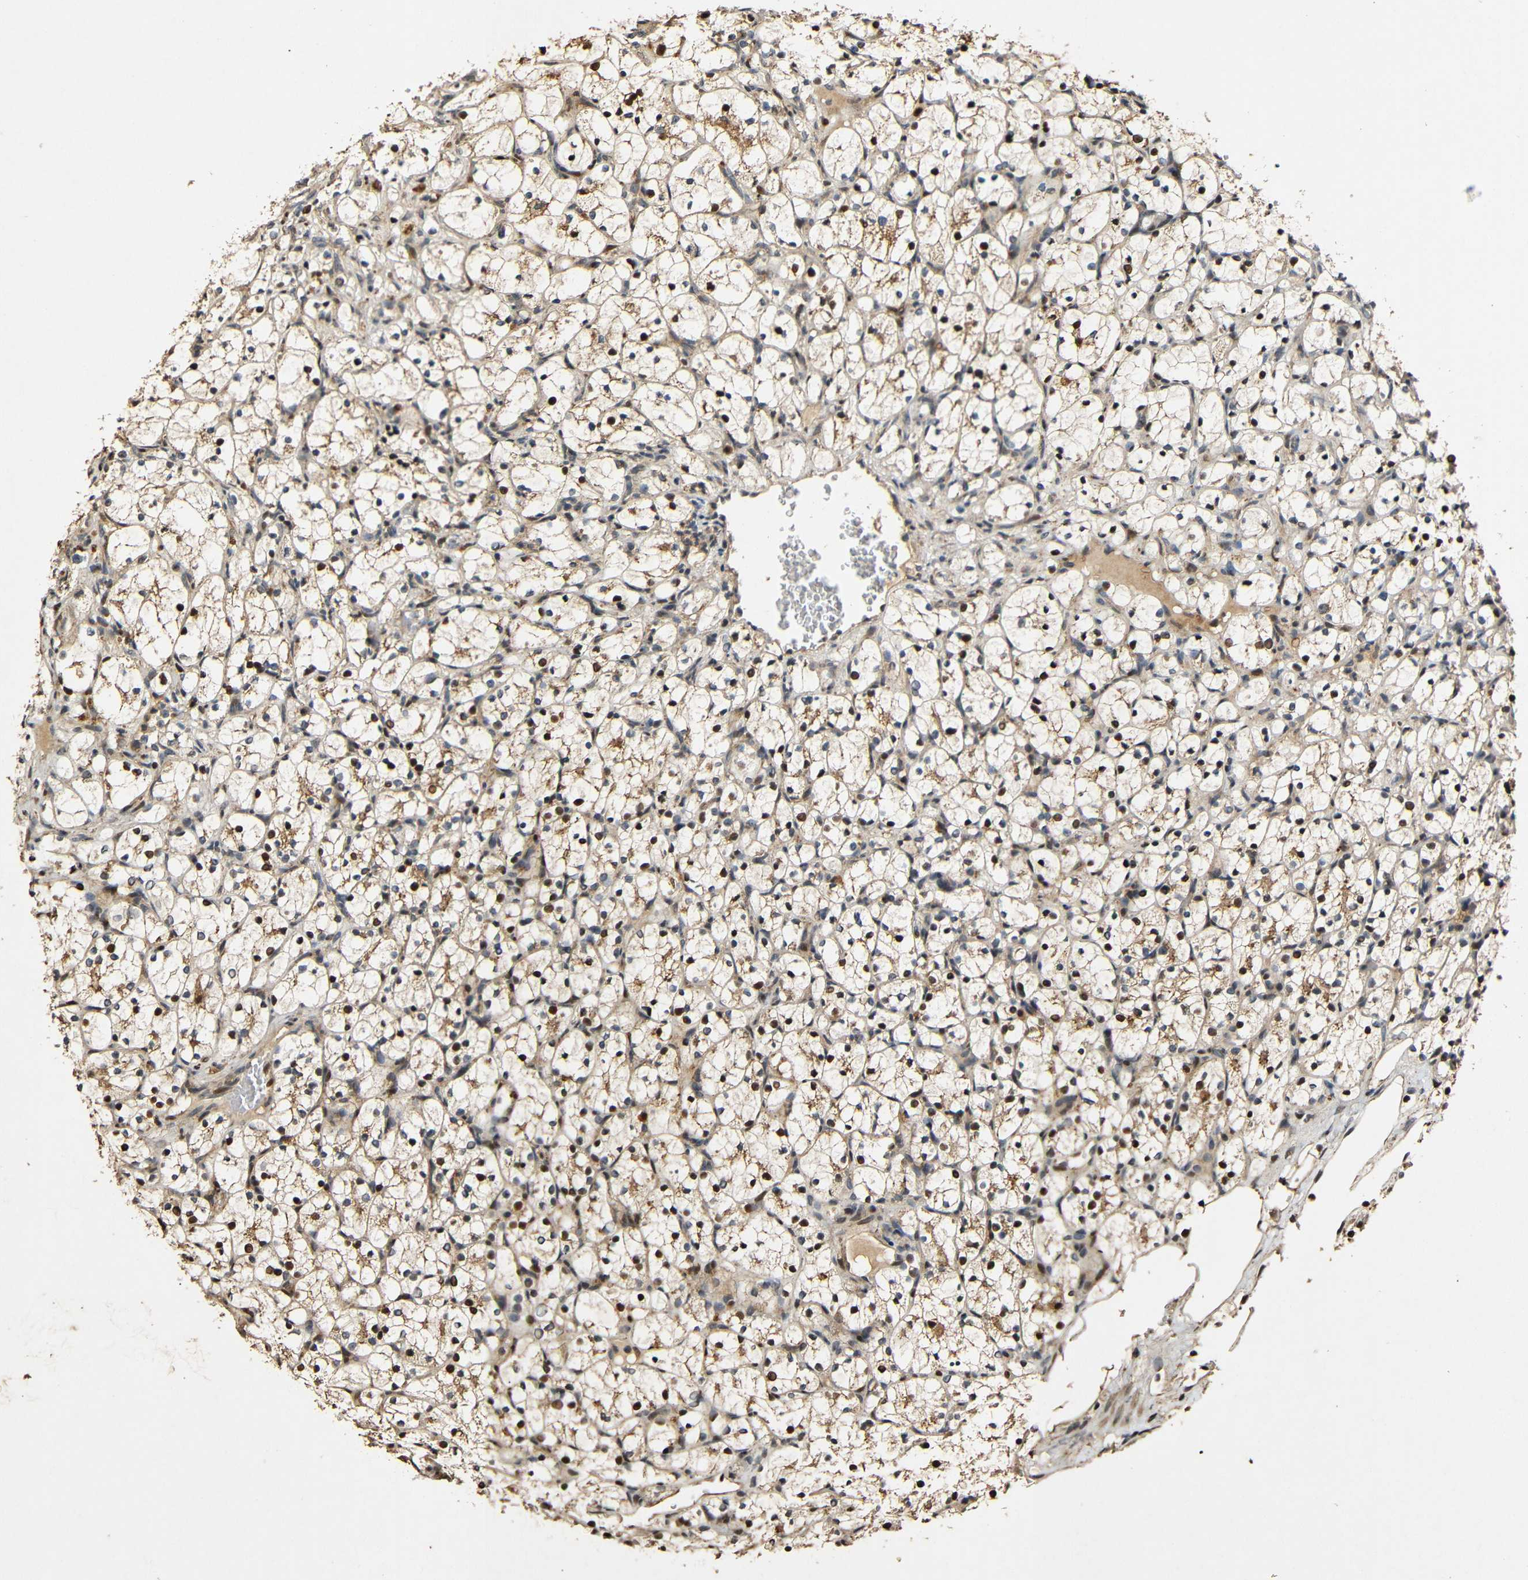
{"staining": {"intensity": "moderate", "quantity": ">75%", "location": "cytoplasmic/membranous,nuclear"}, "tissue": "renal cancer", "cell_type": "Tumor cells", "image_type": "cancer", "snomed": [{"axis": "morphology", "description": "Adenocarcinoma, NOS"}, {"axis": "topography", "description": "Kidney"}], "caption": "Renal cancer (adenocarcinoma) stained with DAB immunohistochemistry (IHC) shows medium levels of moderate cytoplasmic/membranous and nuclear staining in approximately >75% of tumor cells.", "gene": "KAZALD1", "patient": {"sex": "female", "age": 69}}